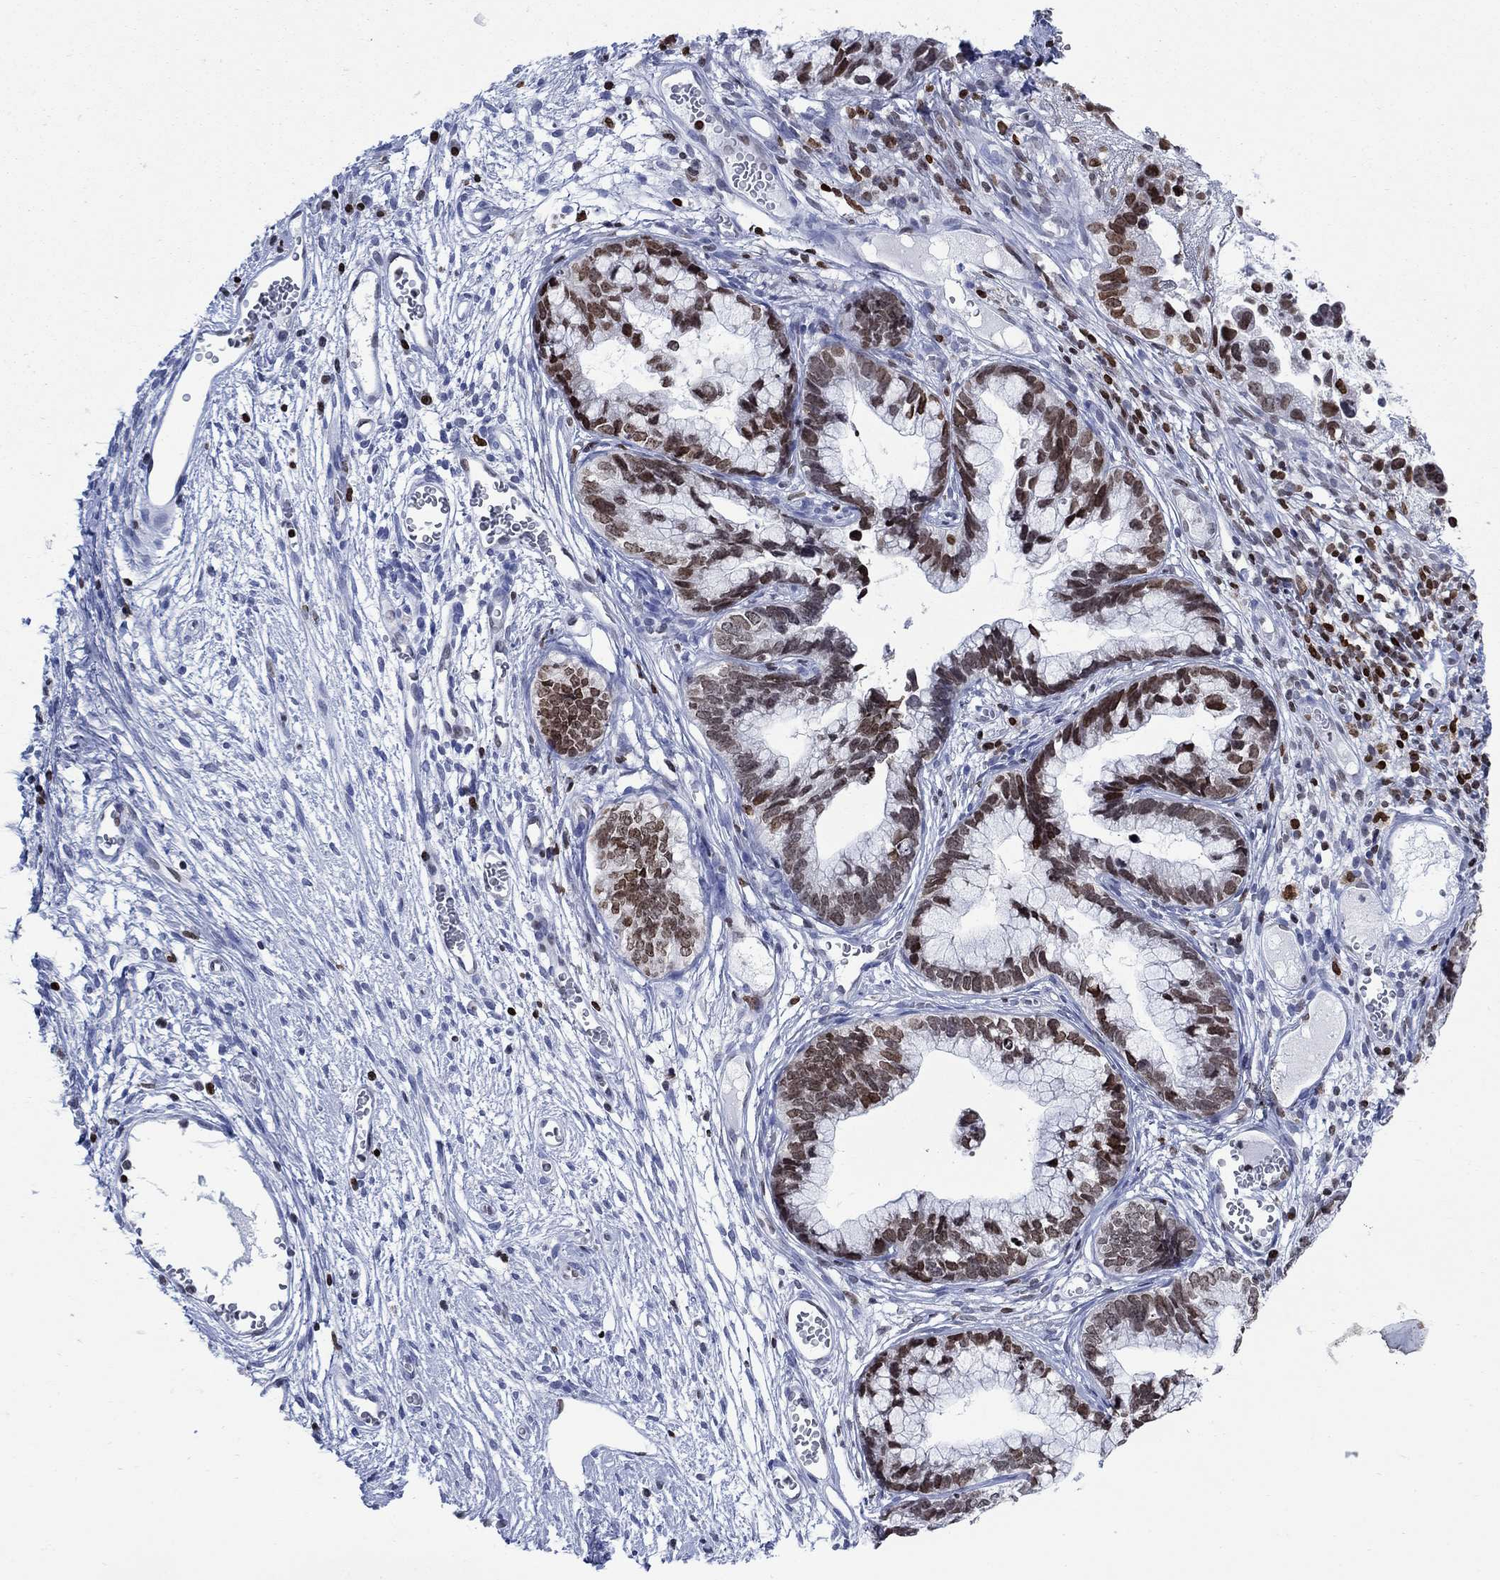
{"staining": {"intensity": "moderate", "quantity": "<25%", "location": "nuclear"}, "tissue": "cervical cancer", "cell_type": "Tumor cells", "image_type": "cancer", "snomed": [{"axis": "morphology", "description": "Adenocarcinoma, NOS"}, {"axis": "topography", "description": "Cervix"}], "caption": "Immunohistochemical staining of human adenocarcinoma (cervical) demonstrates low levels of moderate nuclear protein positivity in about <25% of tumor cells.", "gene": "HMGA1", "patient": {"sex": "female", "age": 44}}